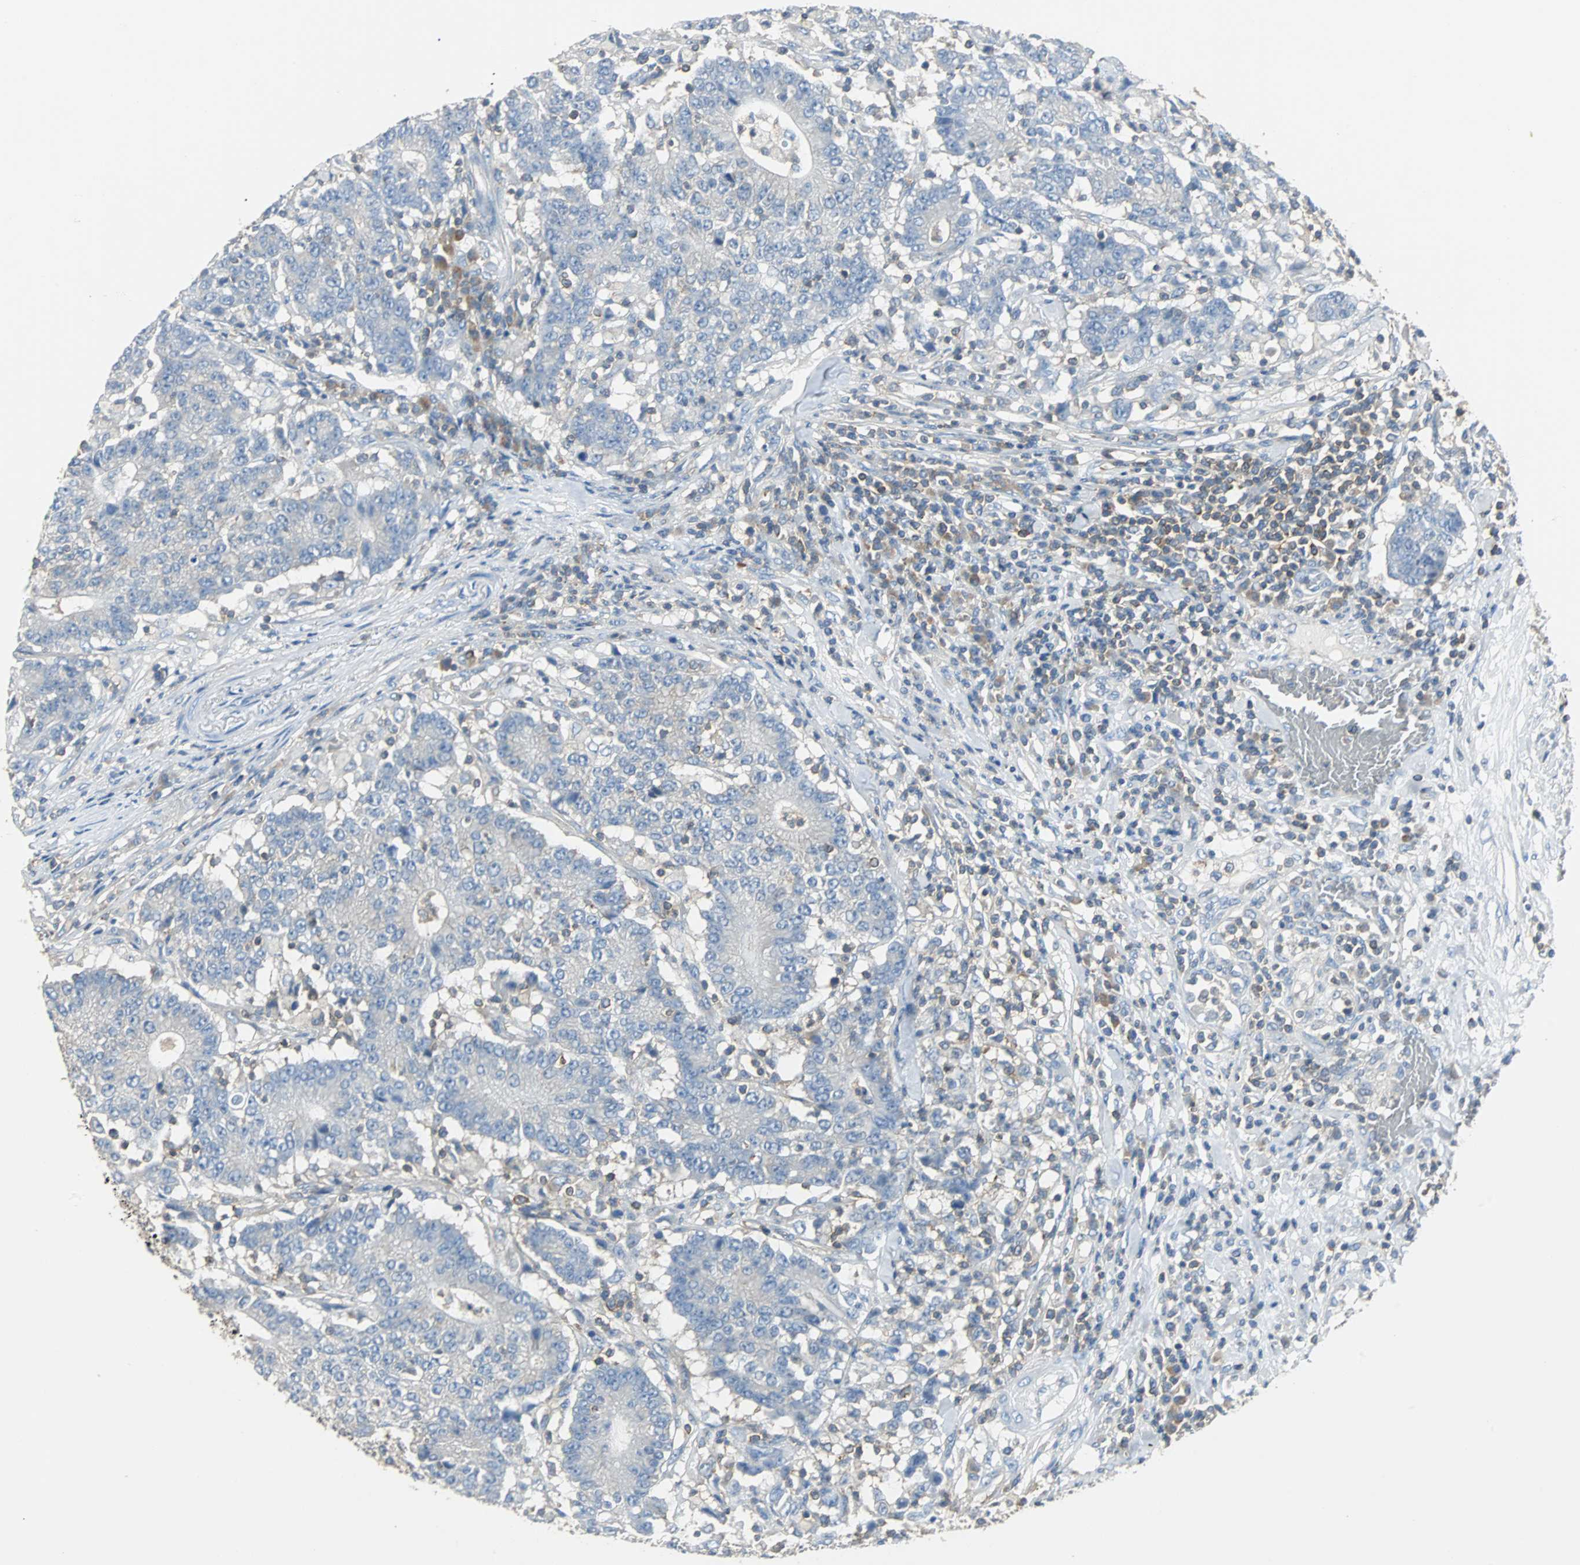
{"staining": {"intensity": "negative", "quantity": "none", "location": "none"}, "tissue": "colorectal cancer", "cell_type": "Tumor cells", "image_type": "cancer", "snomed": [{"axis": "morphology", "description": "Normal tissue, NOS"}, {"axis": "morphology", "description": "Adenocarcinoma, NOS"}, {"axis": "topography", "description": "Colon"}], "caption": "Adenocarcinoma (colorectal) was stained to show a protein in brown. There is no significant staining in tumor cells.", "gene": "TSC22D4", "patient": {"sex": "female", "age": 75}}